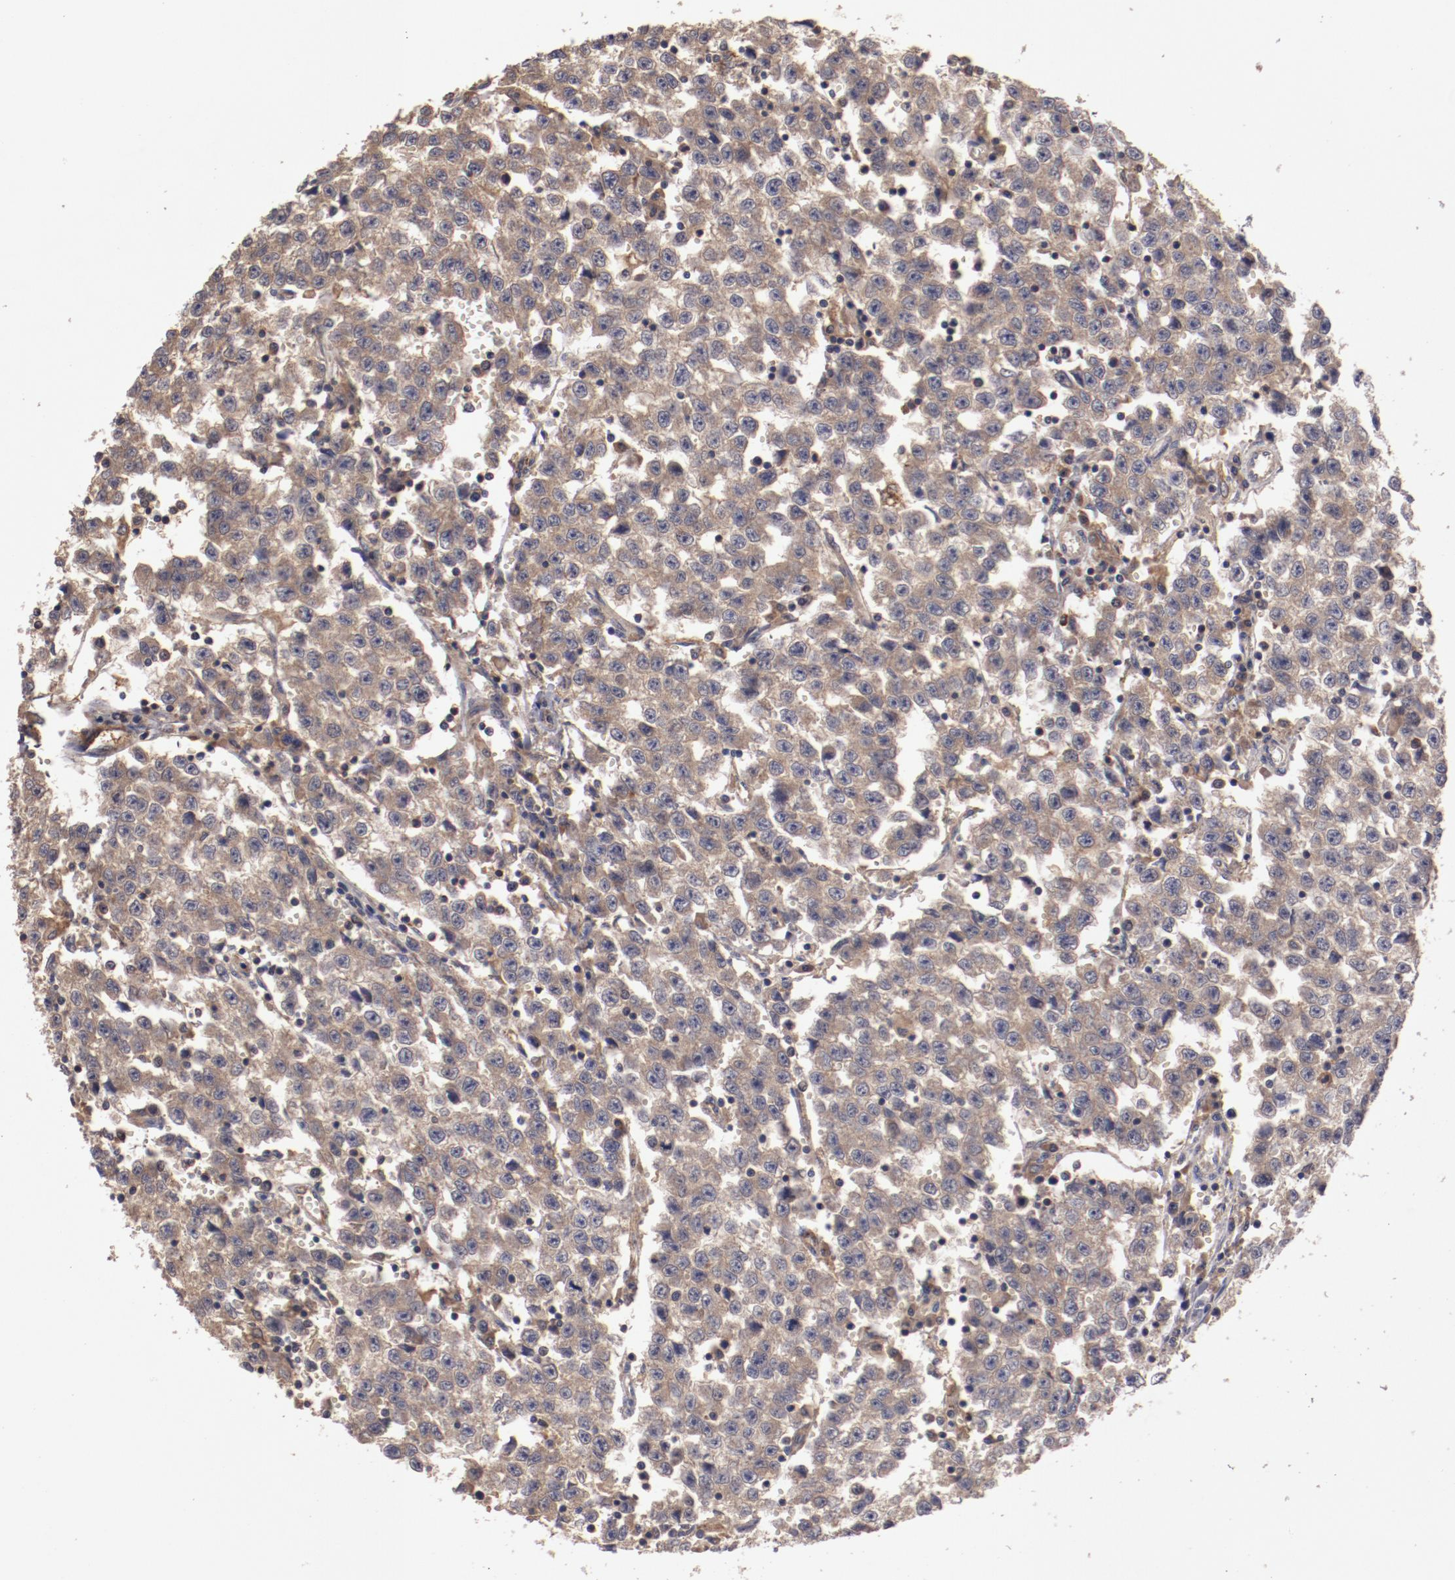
{"staining": {"intensity": "moderate", "quantity": ">75%", "location": "cytoplasmic/membranous"}, "tissue": "testis cancer", "cell_type": "Tumor cells", "image_type": "cancer", "snomed": [{"axis": "morphology", "description": "Seminoma, NOS"}, {"axis": "topography", "description": "Testis"}], "caption": "Tumor cells demonstrate medium levels of moderate cytoplasmic/membranous staining in approximately >75% of cells in testis cancer (seminoma). The staining was performed using DAB (3,3'-diaminobenzidine), with brown indicating positive protein expression. Nuclei are stained blue with hematoxylin.", "gene": "LRRC75B", "patient": {"sex": "male", "age": 35}}